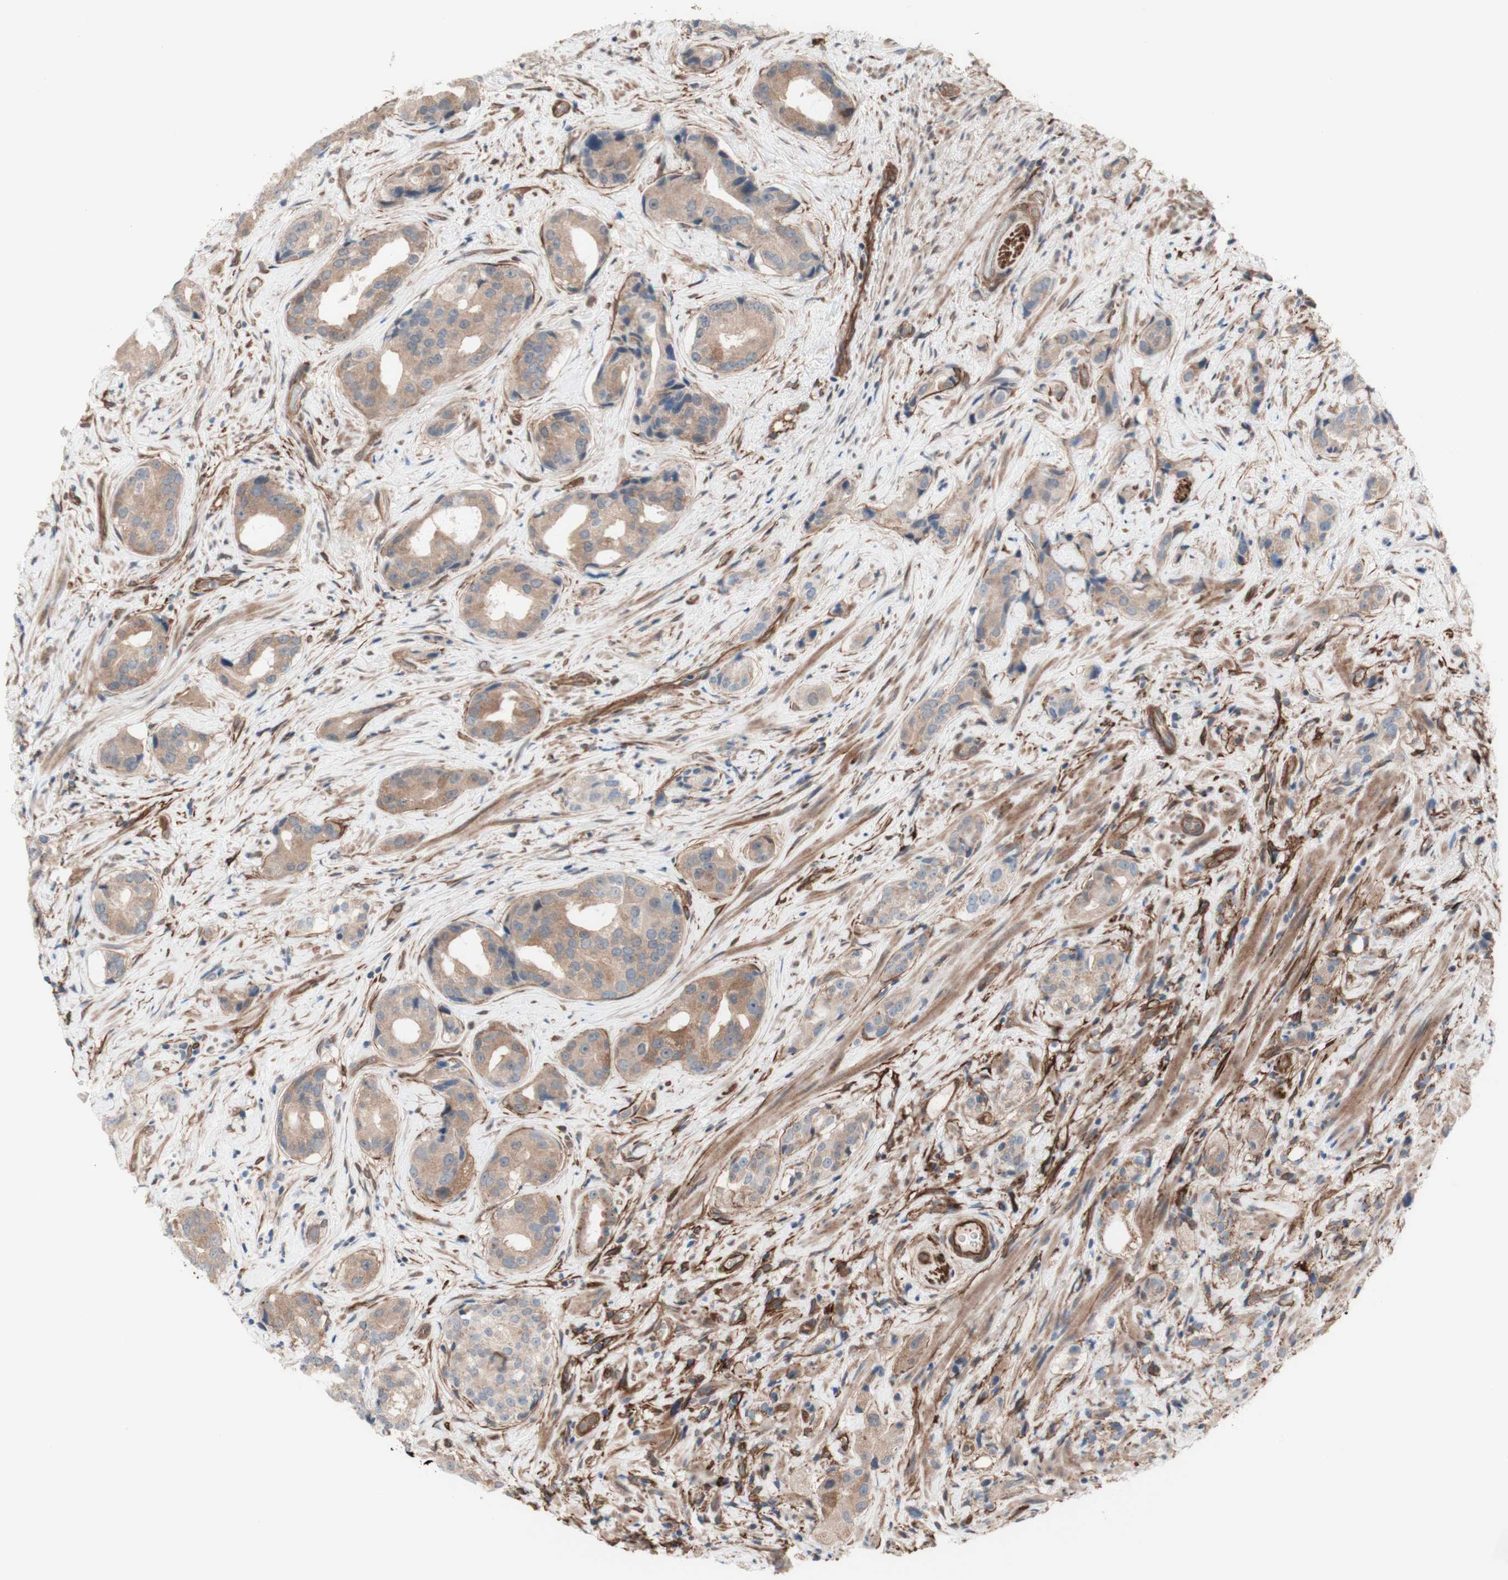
{"staining": {"intensity": "weak", "quantity": ">75%", "location": "cytoplasmic/membranous"}, "tissue": "prostate cancer", "cell_type": "Tumor cells", "image_type": "cancer", "snomed": [{"axis": "morphology", "description": "Adenocarcinoma, High grade"}, {"axis": "topography", "description": "Prostate"}], "caption": "DAB immunohistochemical staining of high-grade adenocarcinoma (prostate) exhibits weak cytoplasmic/membranous protein staining in approximately >75% of tumor cells.", "gene": "CNN3", "patient": {"sex": "male", "age": 71}}